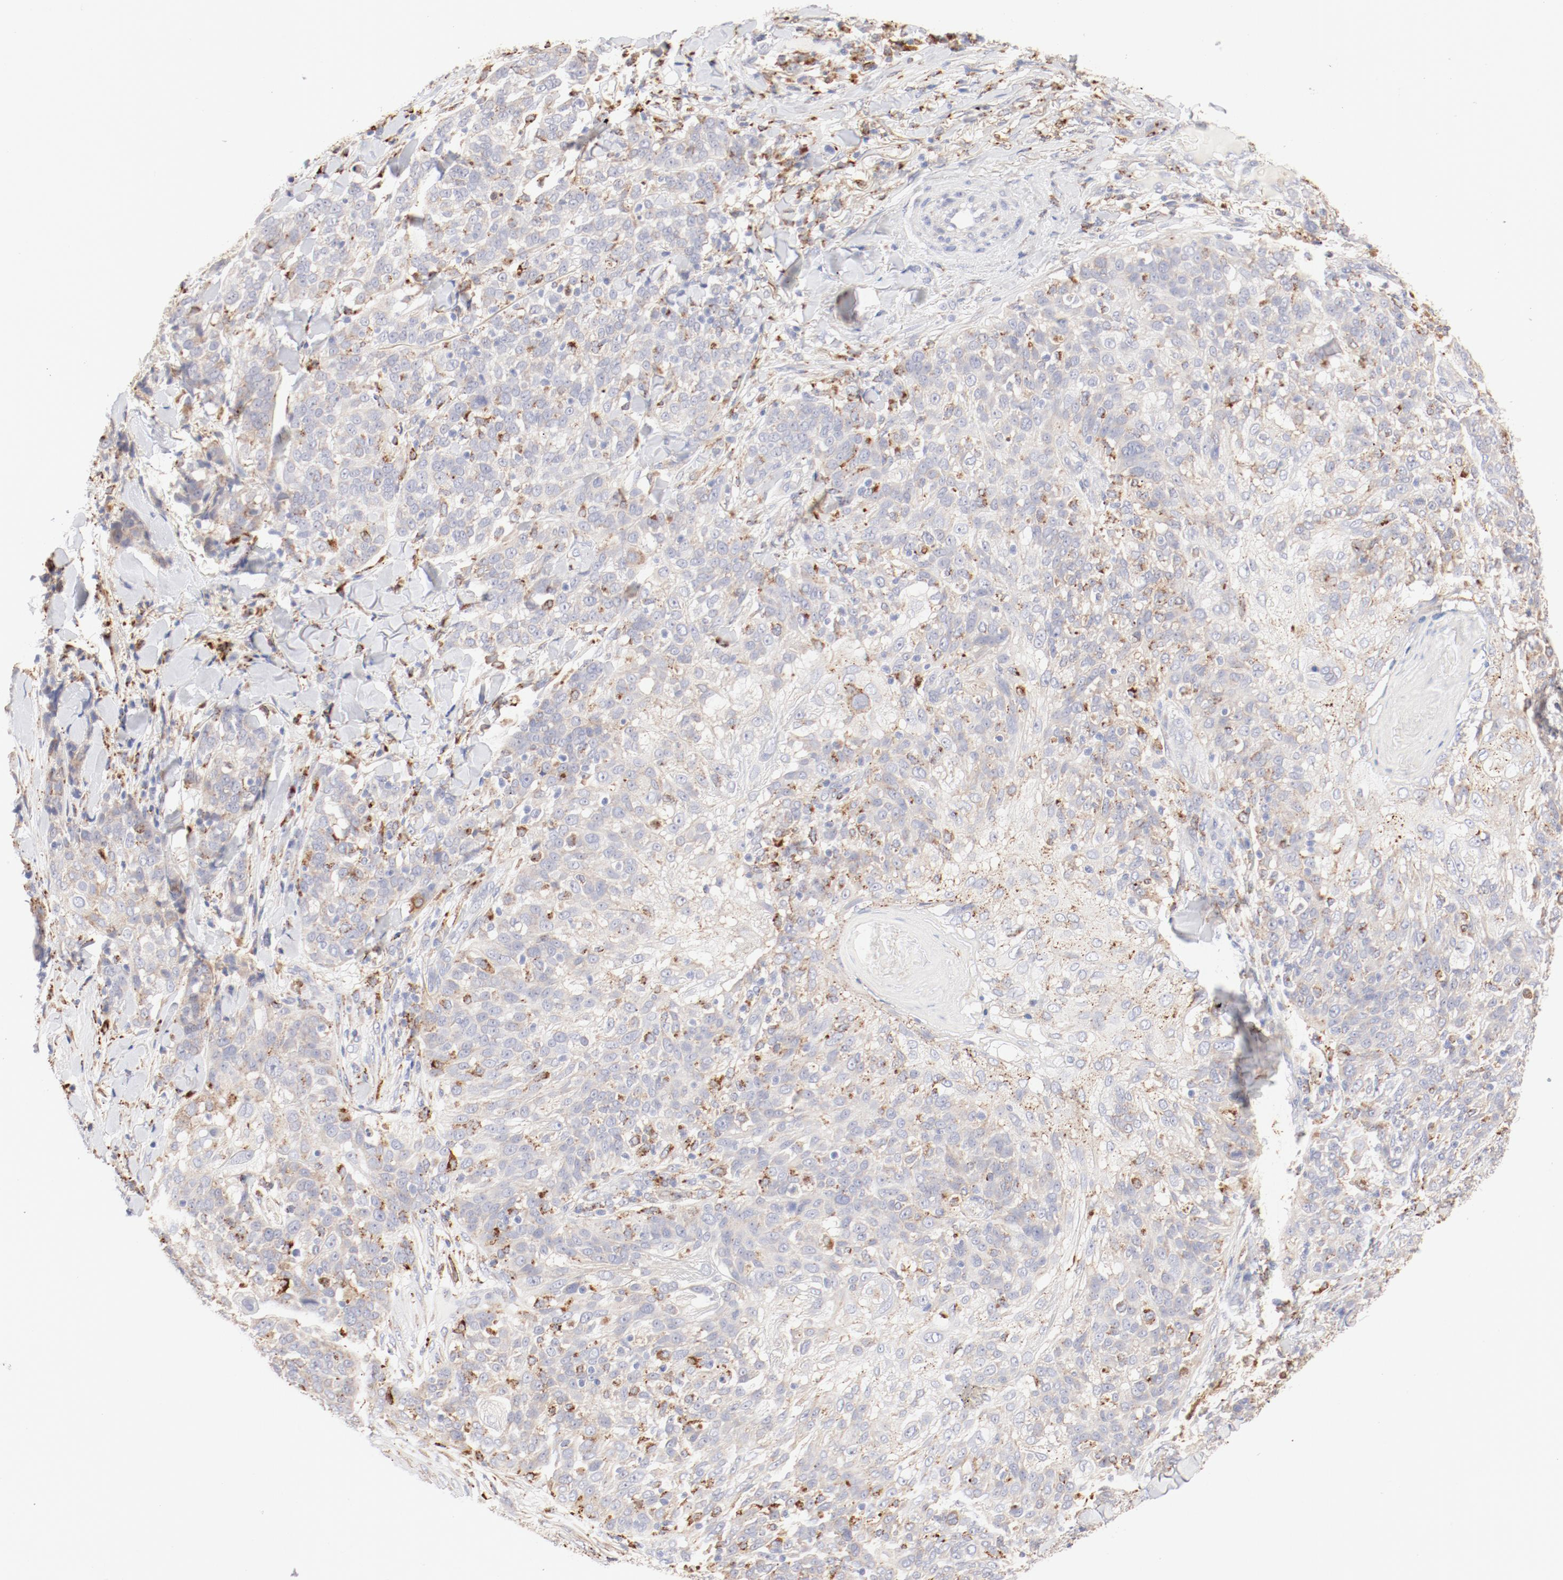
{"staining": {"intensity": "negative", "quantity": "none", "location": "none"}, "tissue": "skin cancer", "cell_type": "Tumor cells", "image_type": "cancer", "snomed": [{"axis": "morphology", "description": "Normal tissue, NOS"}, {"axis": "morphology", "description": "Squamous cell carcinoma, NOS"}, {"axis": "topography", "description": "Skin"}], "caption": "This is an IHC image of human skin cancer (squamous cell carcinoma). There is no positivity in tumor cells.", "gene": "CTSH", "patient": {"sex": "female", "age": 83}}